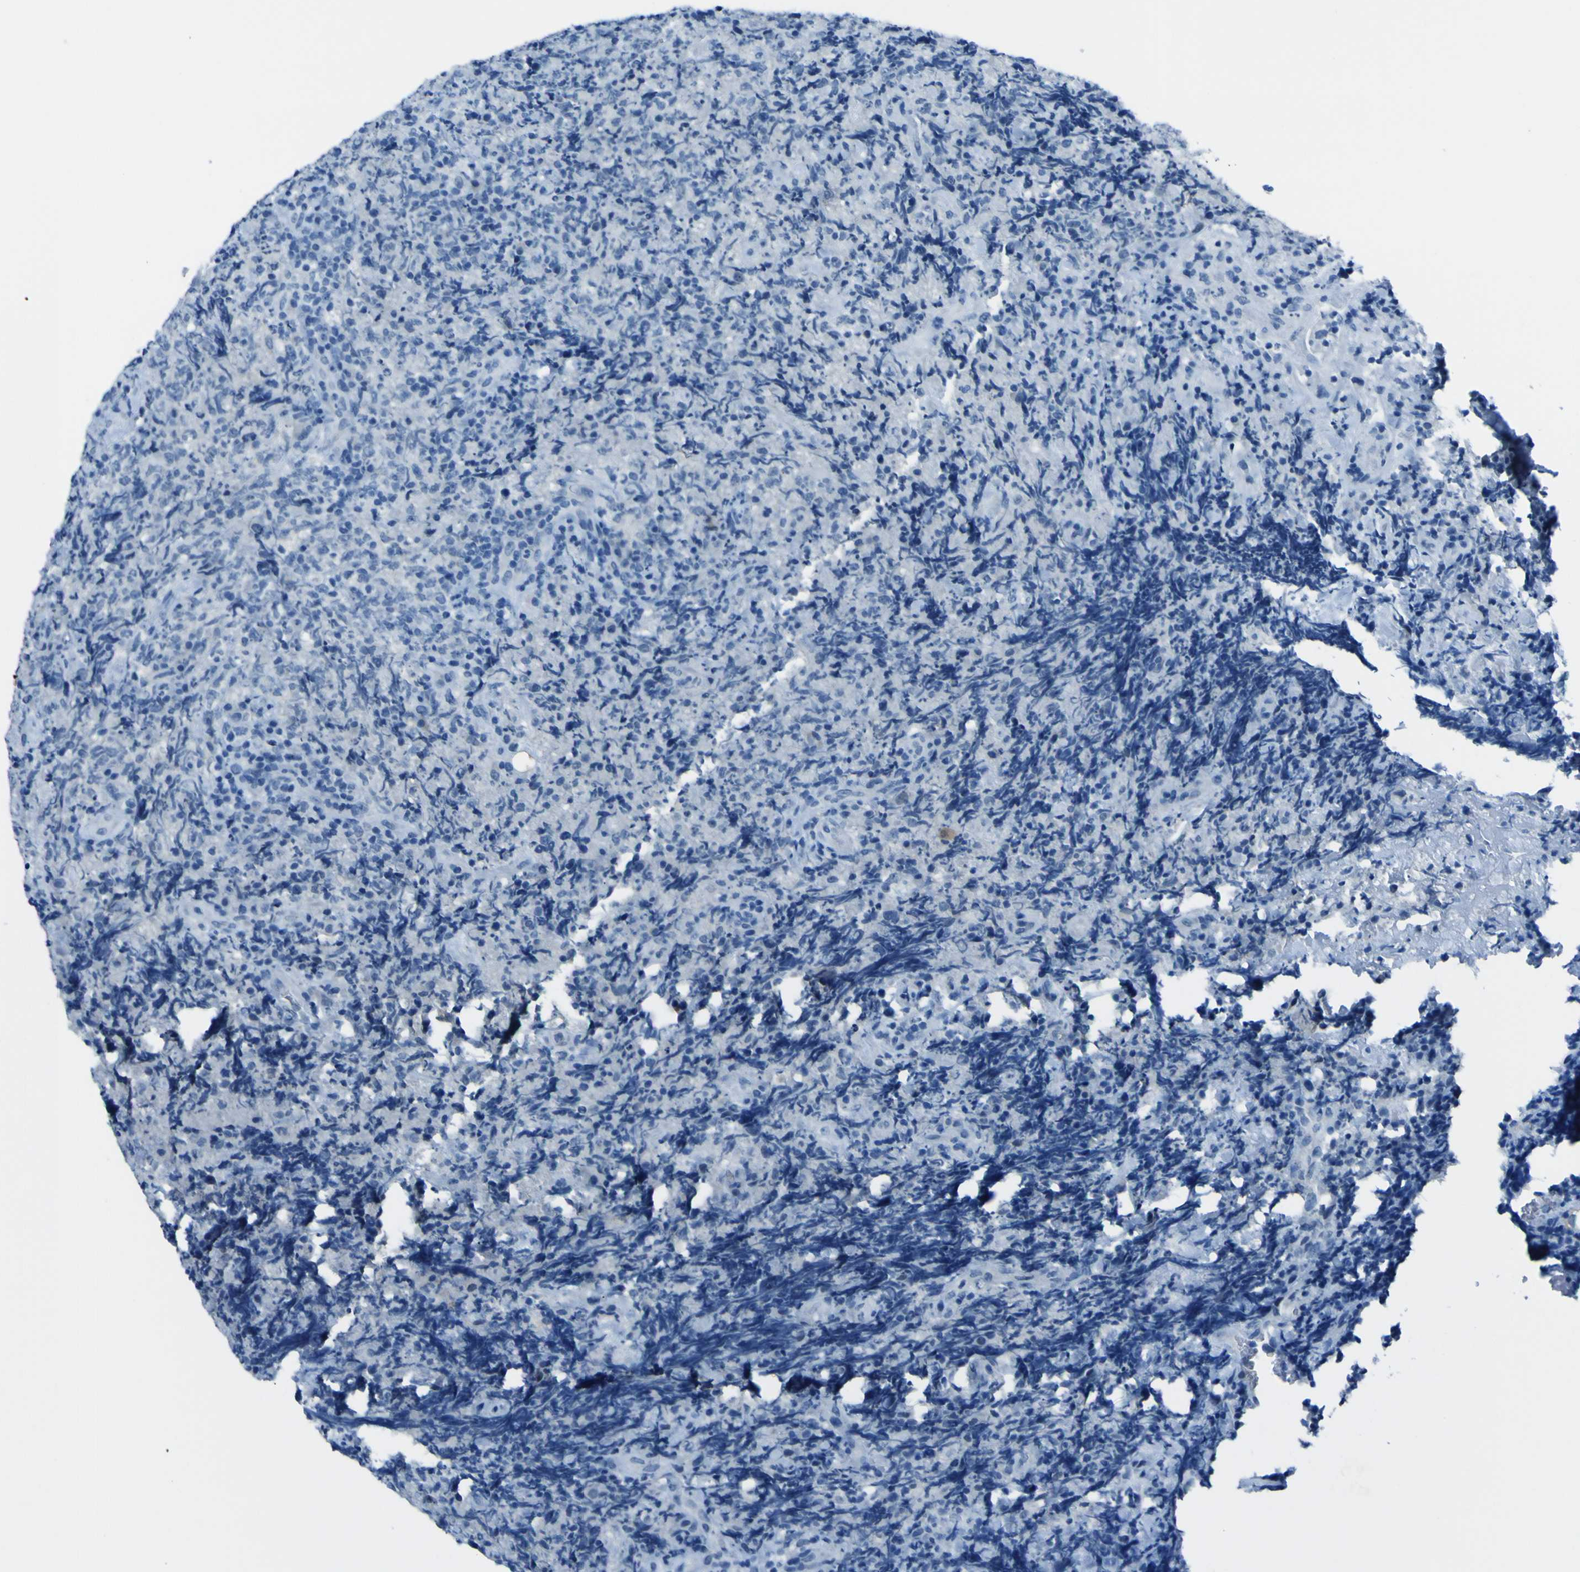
{"staining": {"intensity": "negative", "quantity": "none", "location": "none"}, "tissue": "lymphoma", "cell_type": "Tumor cells", "image_type": "cancer", "snomed": [{"axis": "morphology", "description": "Malignant lymphoma, non-Hodgkin's type, High grade"}, {"axis": "topography", "description": "Tonsil"}], "caption": "Immunohistochemistry image of human malignant lymphoma, non-Hodgkin's type (high-grade) stained for a protein (brown), which displays no positivity in tumor cells.", "gene": "PHKG1", "patient": {"sex": "female", "age": 36}}